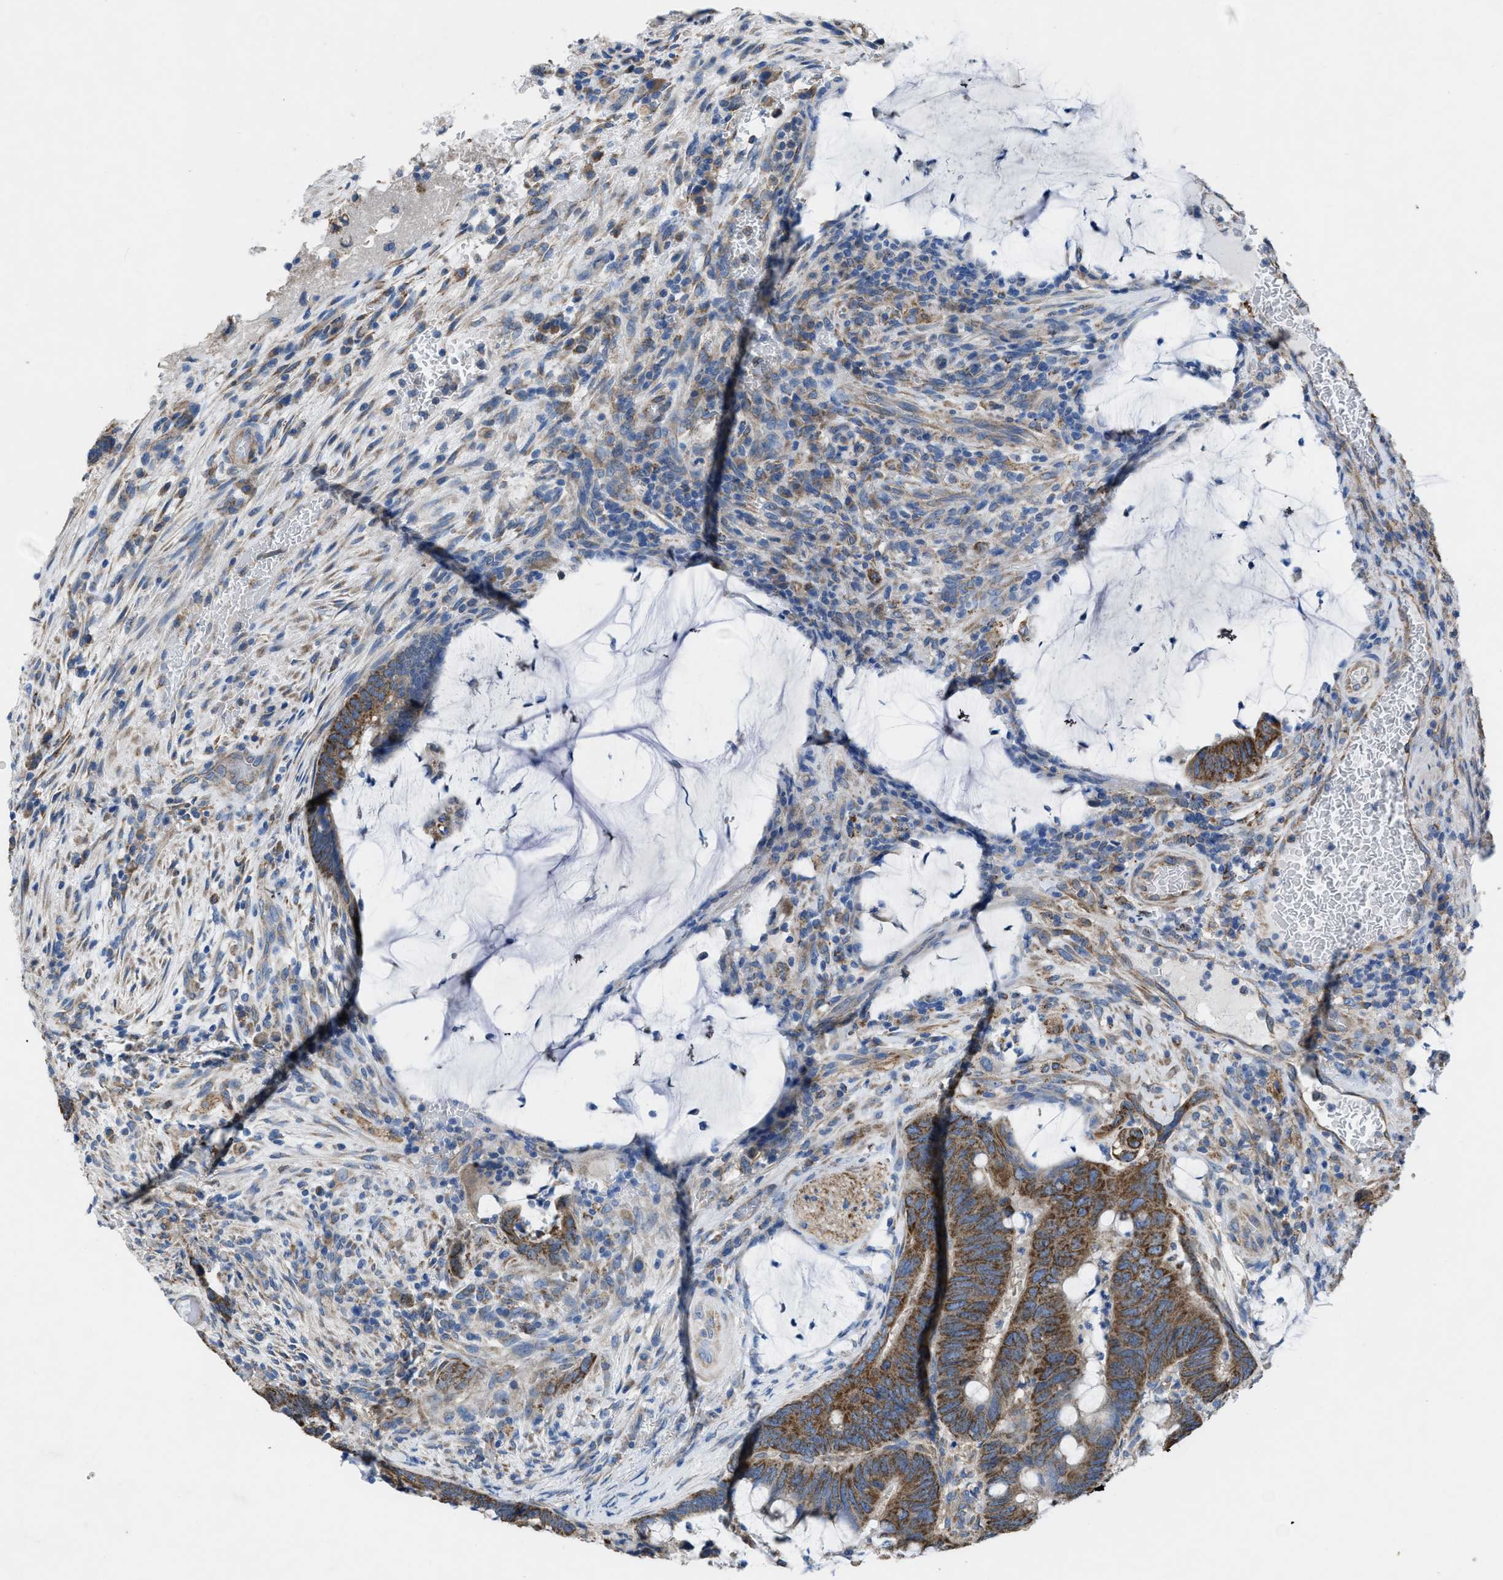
{"staining": {"intensity": "strong", "quantity": ">75%", "location": "cytoplasmic/membranous"}, "tissue": "colorectal cancer", "cell_type": "Tumor cells", "image_type": "cancer", "snomed": [{"axis": "morphology", "description": "Normal tissue, NOS"}, {"axis": "morphology", "description": "Adenocarcinoma, NOS"}, {"axis": "topography", "description": "Rectum"}, {"axis": "topography", "description": "Peripheral nerve tissue"}], "caption": "IHC histopathology image of neoplastic tissue: human adenocarcinoma (colorectal) stained using immunohistochemistry shows high levels of strong protein expression localized specifically in the cytoplasmic/membranous of tumor cells, appearing as a cytoplasmic/membranous brown color.", "gene": "DOLPP1", "patient": {"sex": "male", "age": 92}}